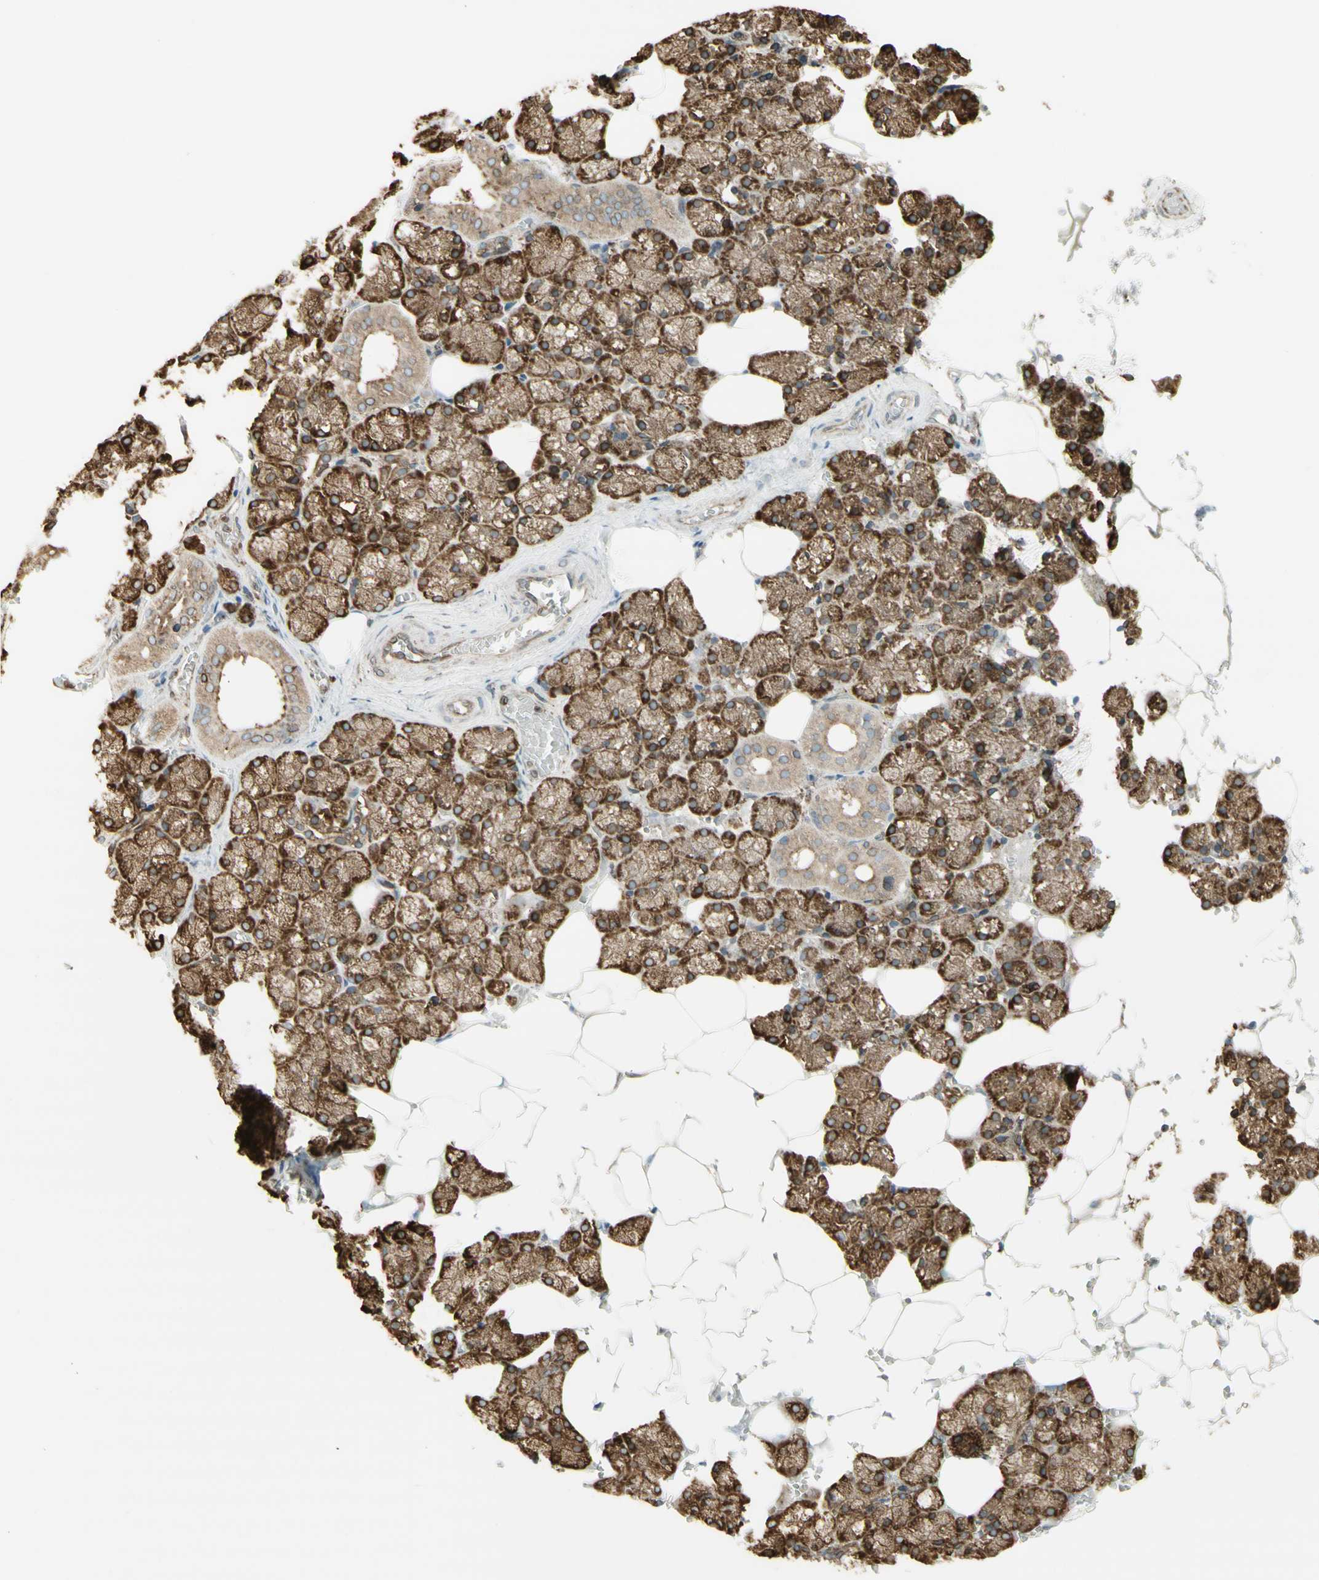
{"staining": {"intensity": "moderate", "quantity": ">75%", "location": "cytoplasmic/membranous"}, "tissue": "salivary gland", "cell_type": "Glandular cells", "image_type": "normal", "snomed": [{"axis": "morphology", "description": "Normal tissue, NOS"}, {"axis": "topography", "description": "Salivary gland"}], "caption": "Salivary gland stained for a protein (brown) shows moderate cytoplasmic/membranous positive positivity in approximately >75% of glandular cells.", "gene": "CANX", "patient": {"sex": "male", "age": 62}}